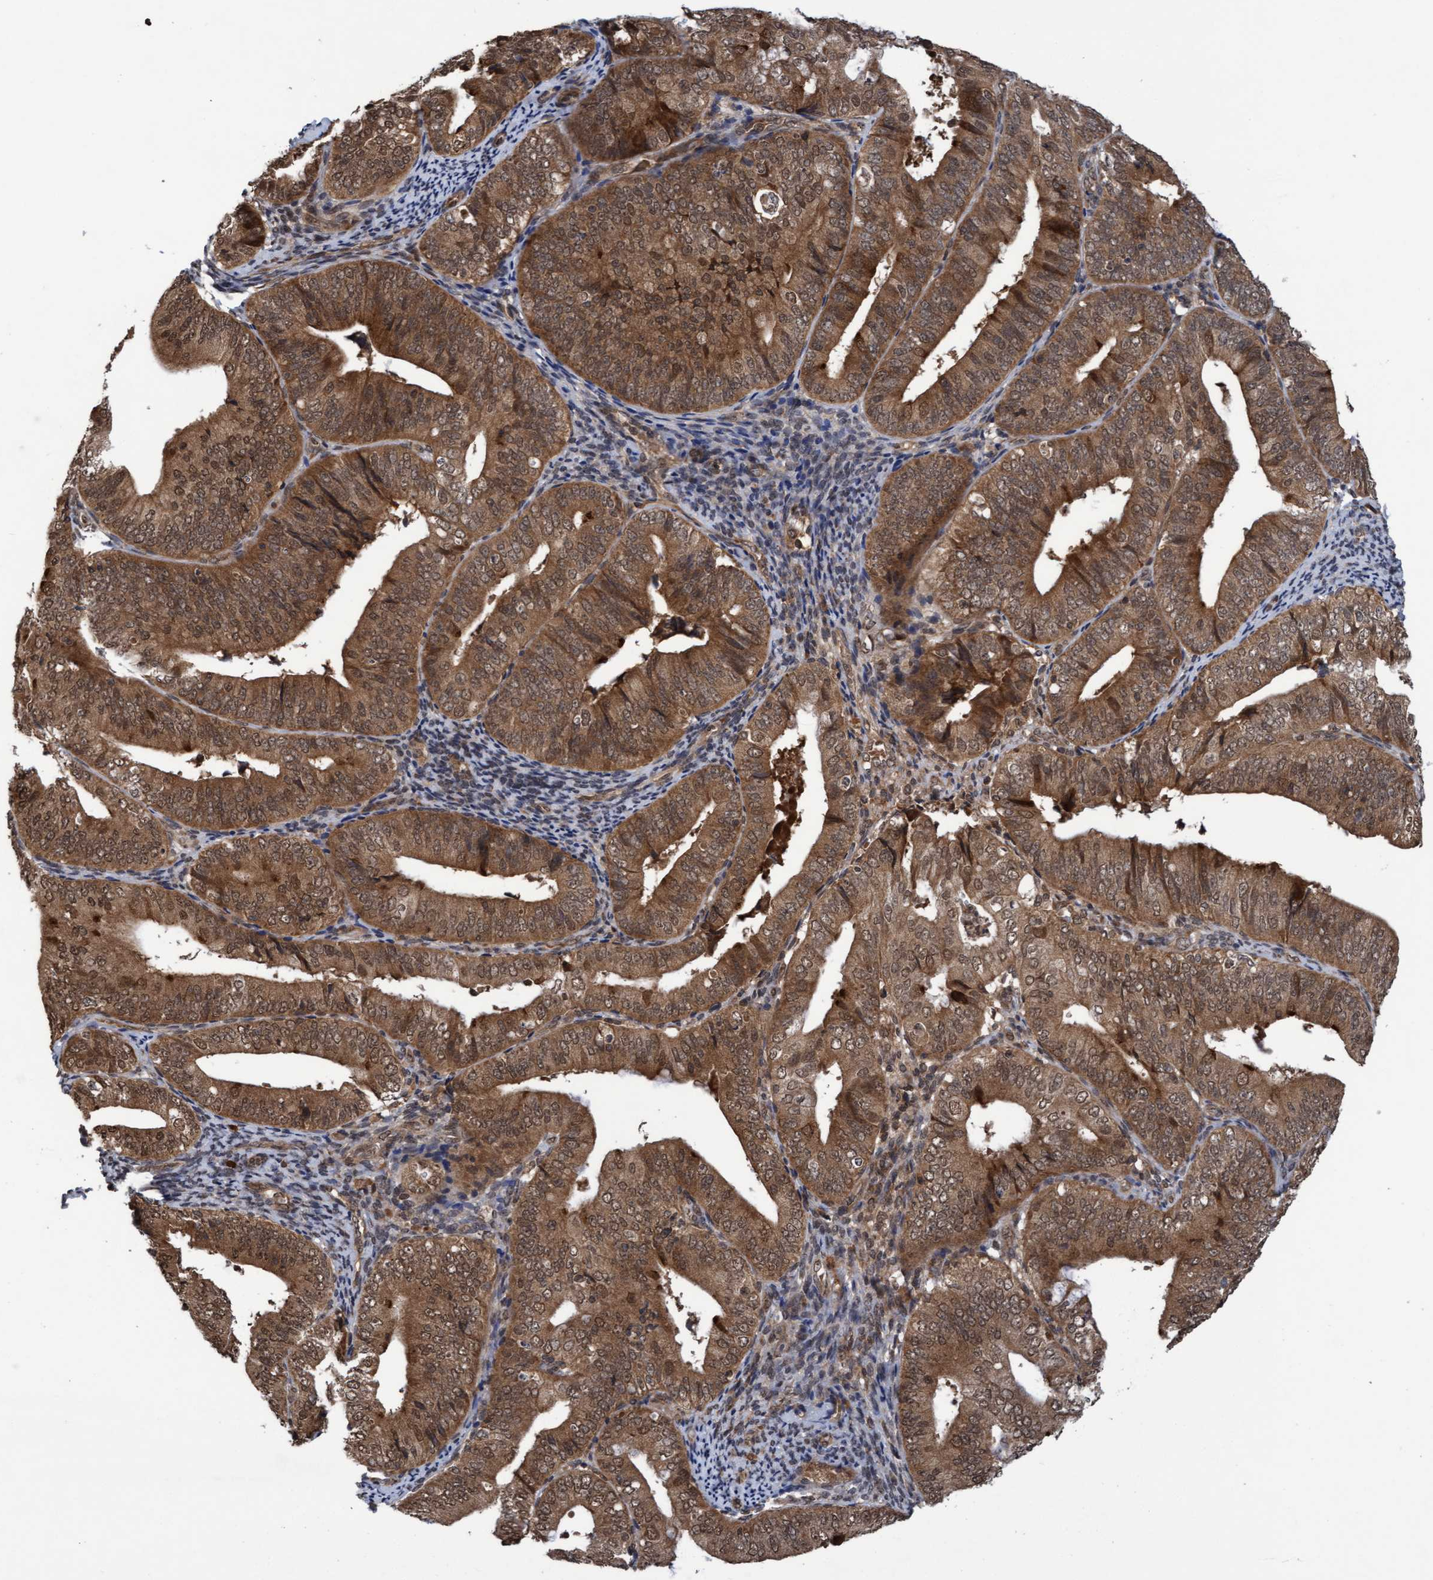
{"staining": {"intensity": "strong", "quantity": ">75%", "location": "cytoplasmic/membranous,nuclear"}, "tissue": "endometrial cancer", "cell_type": "Tumor cells", "image_type": "cancer", "snomed": [{"axis": "morphology", "description": "Adenocarcinoma, NOS"}, {"axis": "topography", "description": "Endometrium"}], "caption": "A brown stain highlights strong cytoplasmic/membranous and nuclear positivity of a protein in adenocarcinoma (endometrial) tumor cells. (DAB IHC, brown staining for protein, blue staining for nuclei).", "gene": "WASF1", "patient": {"sex": "female", "age": 63}}